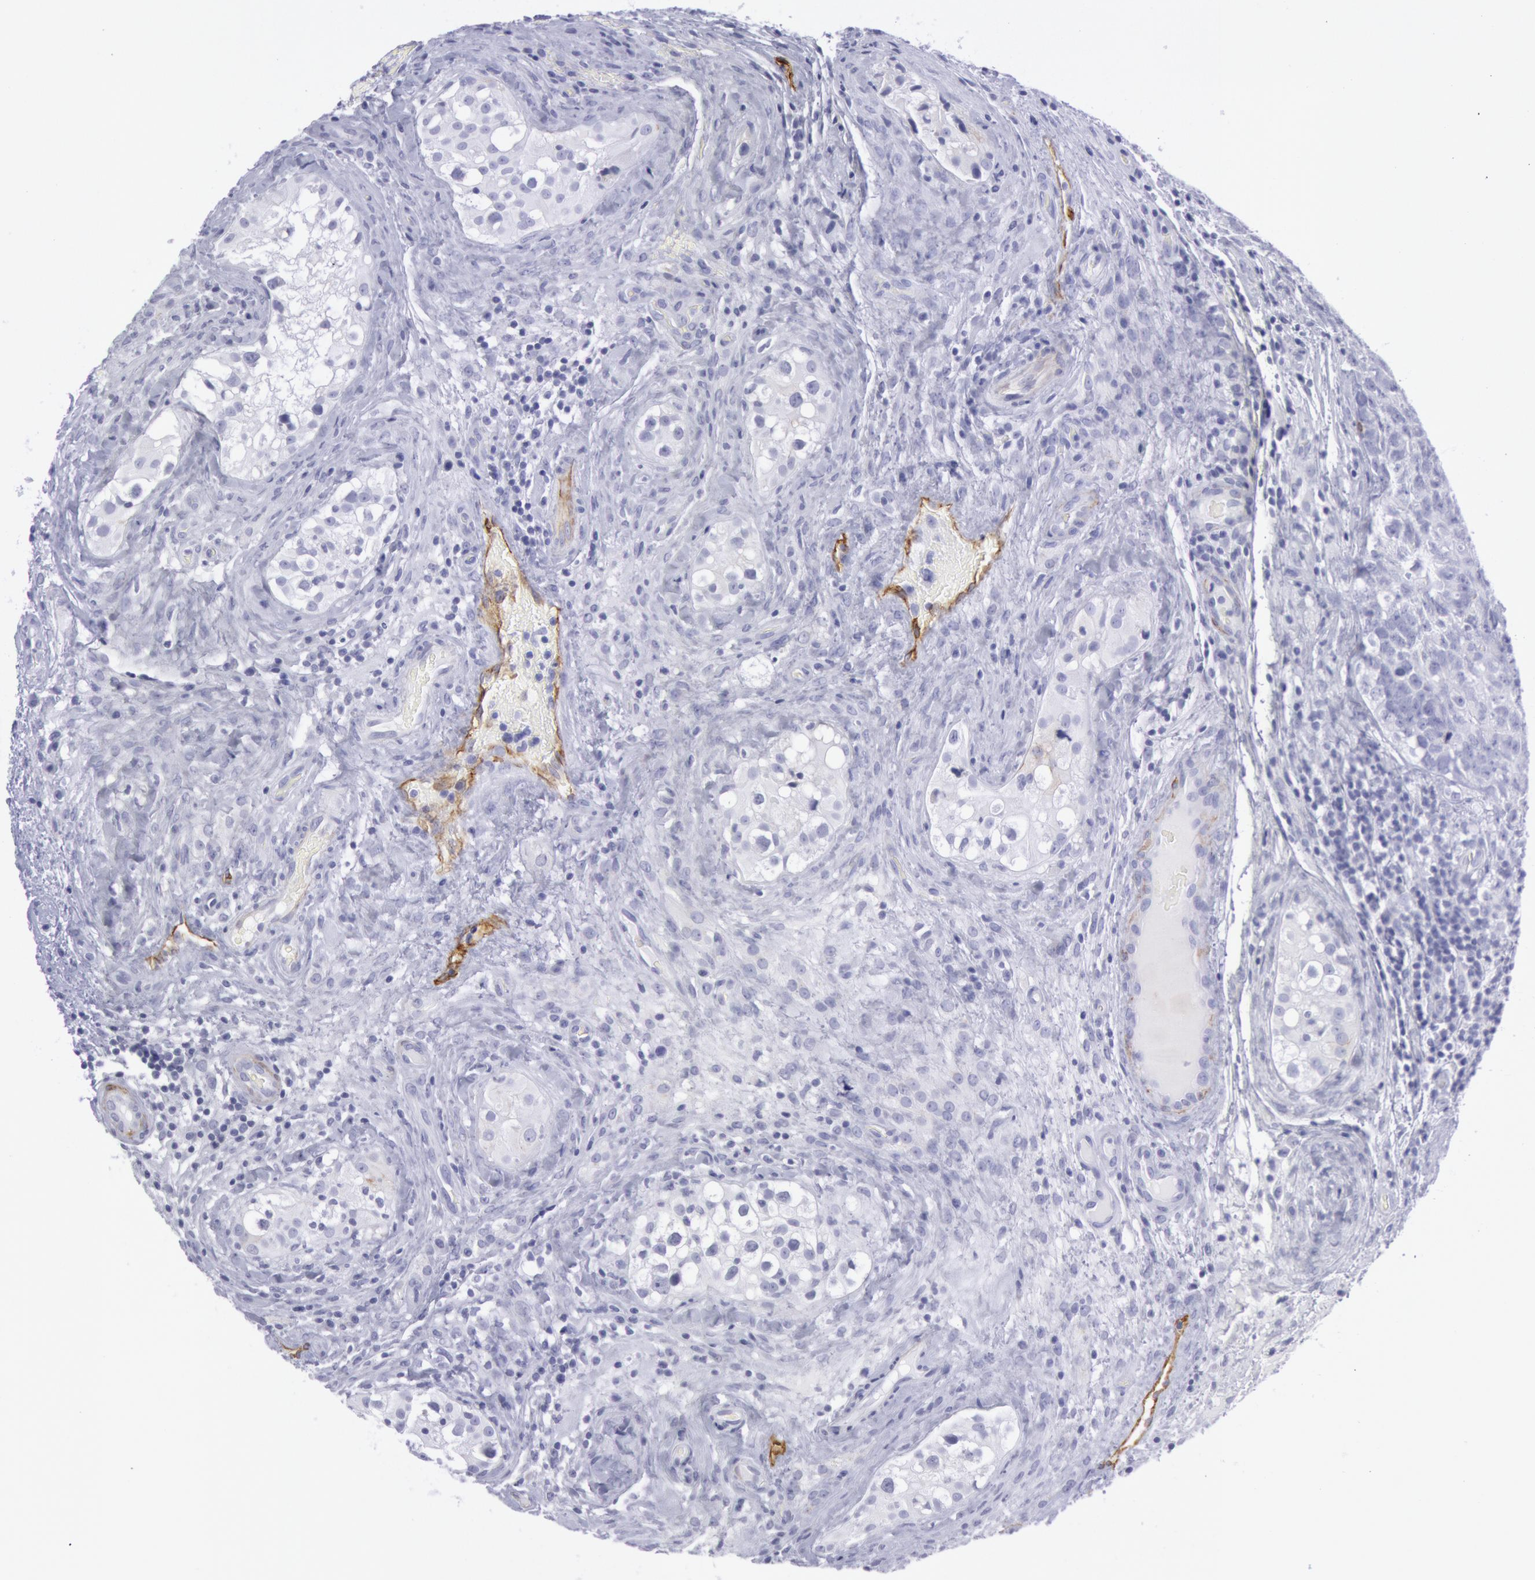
{"staining": {"intensity": "negative", "quantity": "none", "location": "none"}, "tissue": "testis cancer", "cell_type": "Tumor cells", "image_type": "cancer", "snomed": [{"axis": "morphology", "description": "Carcinoma, Embryonal, NOS"}, {"axis": "topography", "description": "Testis"}], "caption": "There is no significant staining in tumor cells of testis cancer.", "gene": "CDH13", "patient": {"sex": "male", "age": 31}}